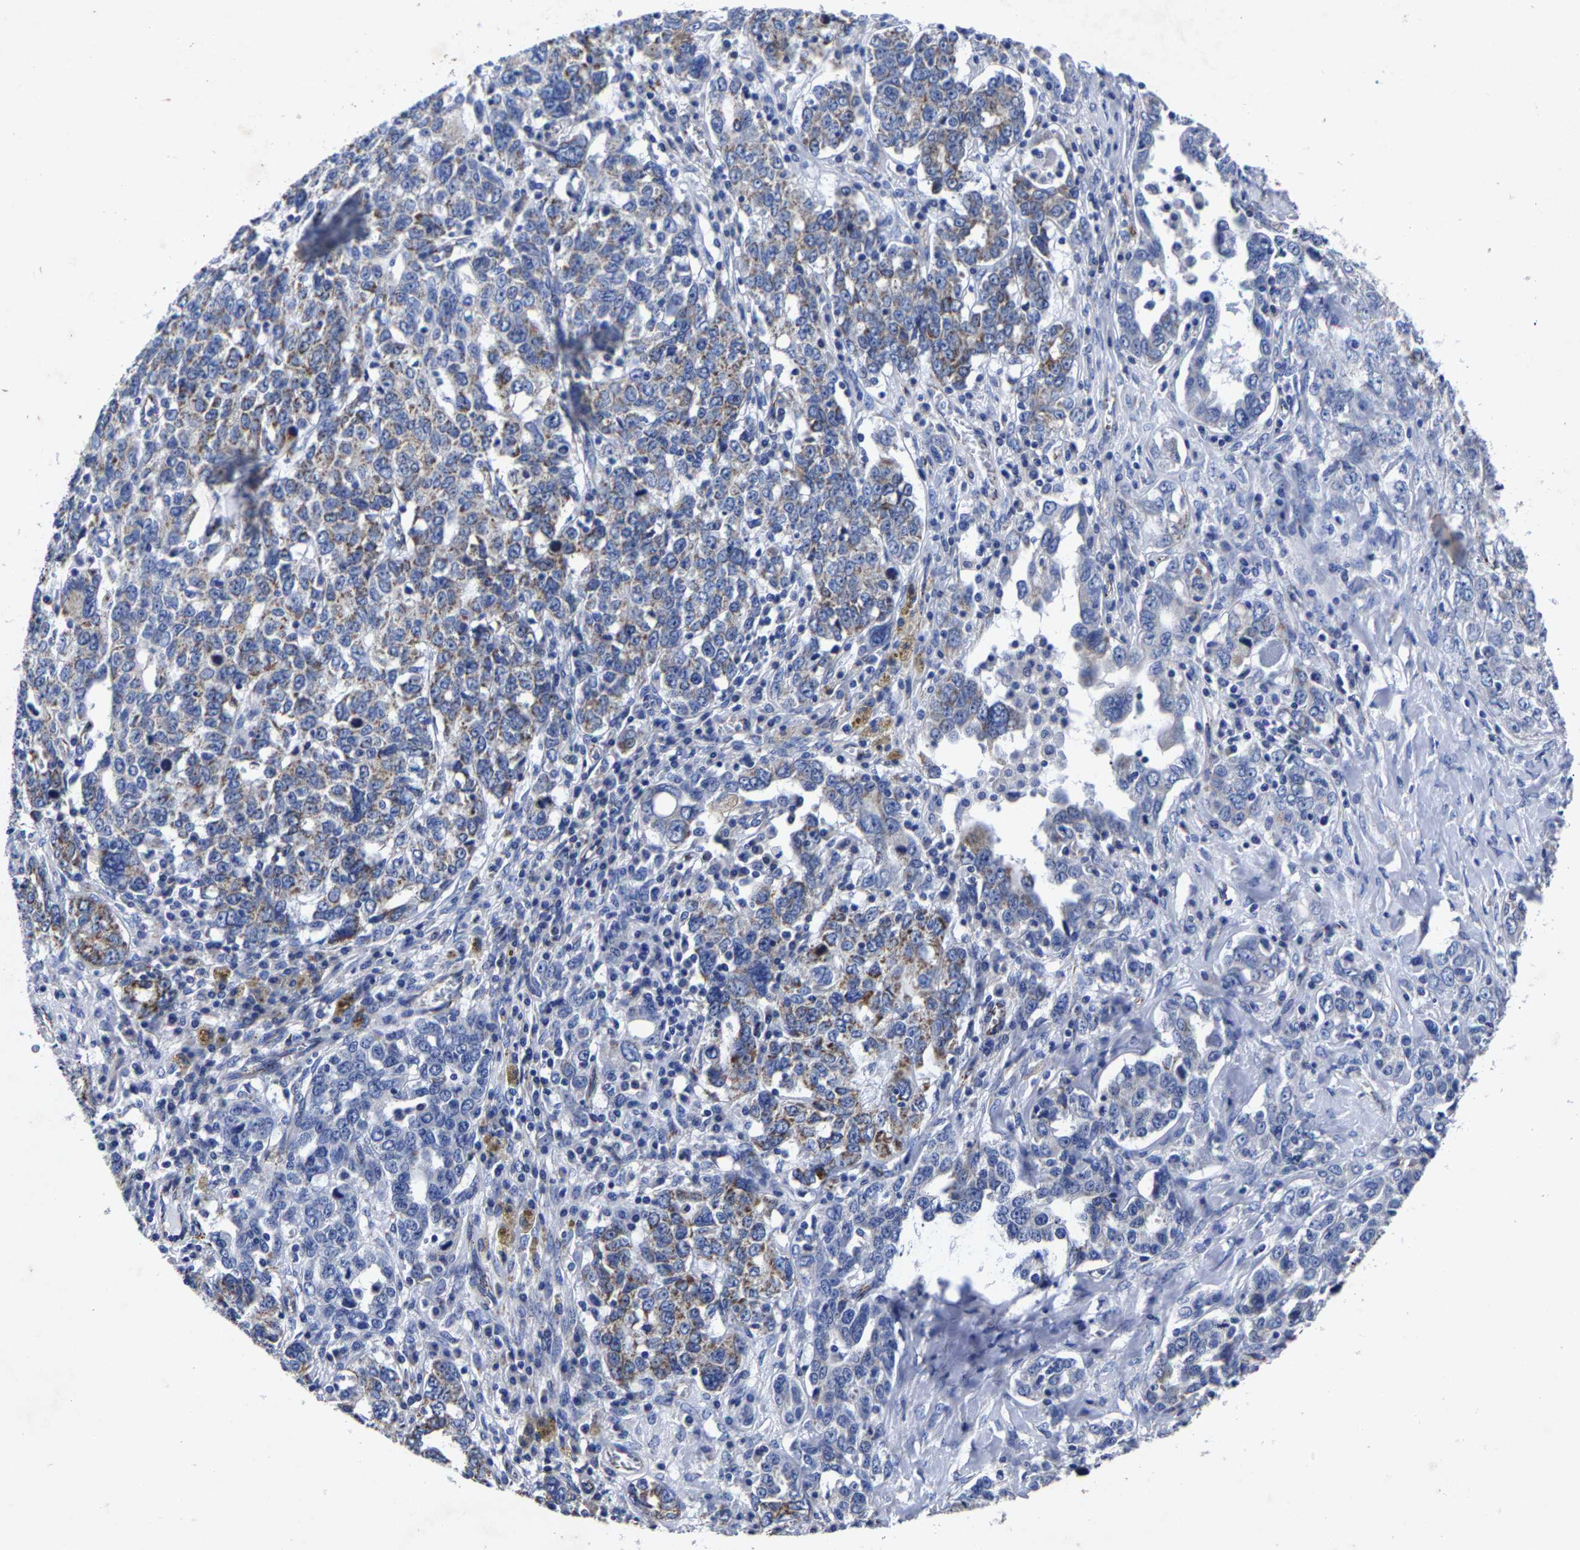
{"staining": {"intensity": "weak", "quantity": "25%-75%", "location": "cytoplasmic/membranous"}, "tissue": "ovarian cancer", "cell_type": "Tumor cells", "image_type": "cancer", "snomed": [{"axis": "morphology", "description": "Carcinoma, endometroid"}, {"axis": "topography", "description": "Ovary"}], "caption": "Brown immunohistochemical staining in human ovarian cancer displays weak cytoplasmic/membranous staining in about 25%-75% of tumor cells. (DAB = brown stain, brightfield microscopy at high magnification).", "gene": "AASS", "patient": {"sex": "female", "age": 62}}